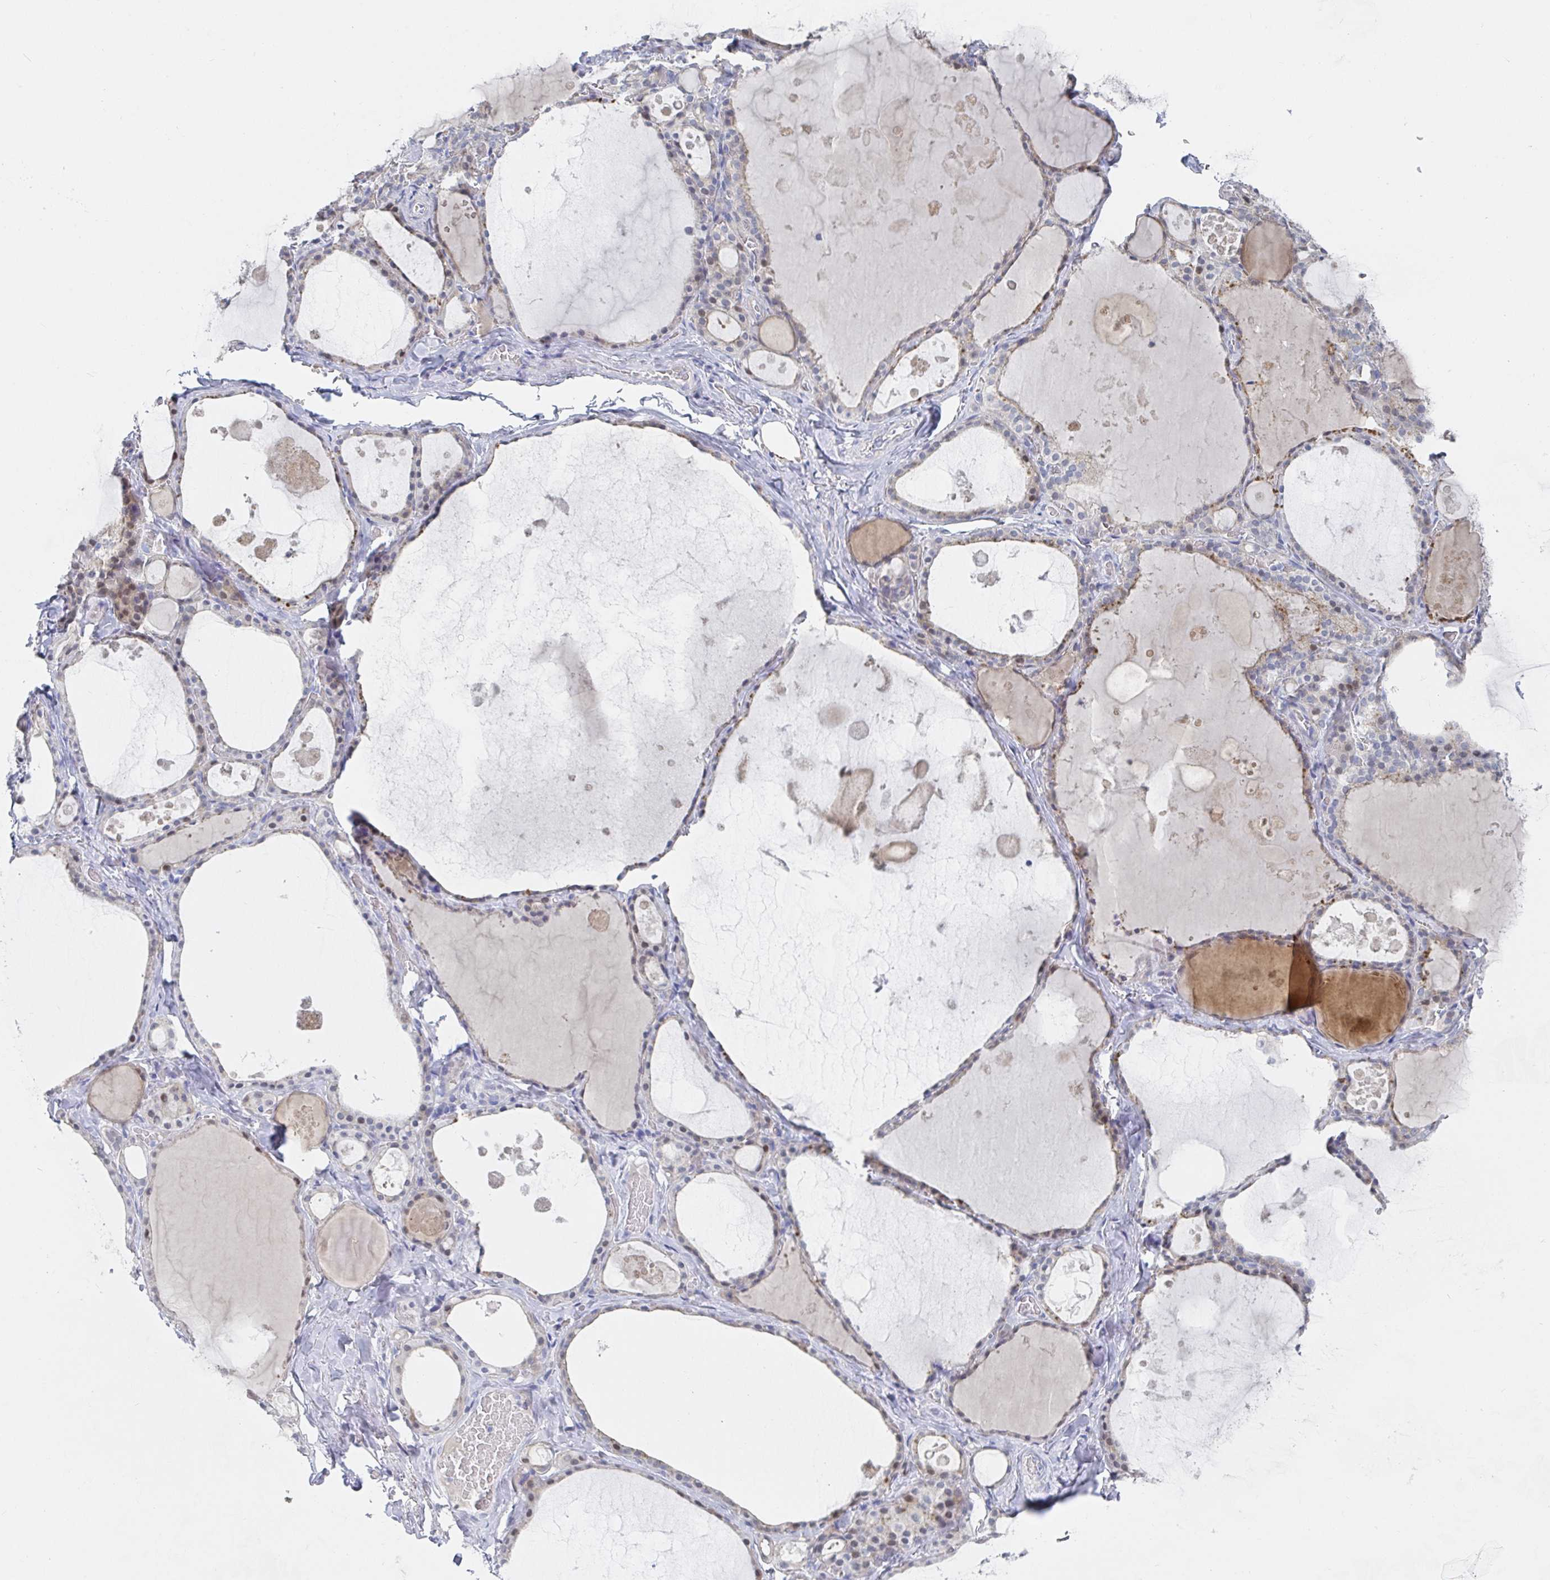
{"staining": {"intensity": "moderate", "quantity": "<25%", "location": "cytoplasmic/membranous"}, "tissue": "thyroid gland", "cell_type": "Glandular cells", "image_type": "normal", "snomed": [{"axis": "morphology", "description": "Normal tissue, NOS"}, {"axis": "topography", "description": "Thyroid gland"}], "caption": "Glandular cells display moderate cytoplasmic/membranous positivity in about <25% of cells in normal thyroid gland. The staining is performed using DAB brown chromogen to label protein expression. The nuclei are counter-stained blue using hematoxylin.", "gene": "ZNF100", "patient": {"sex": "male", "age": 56}}